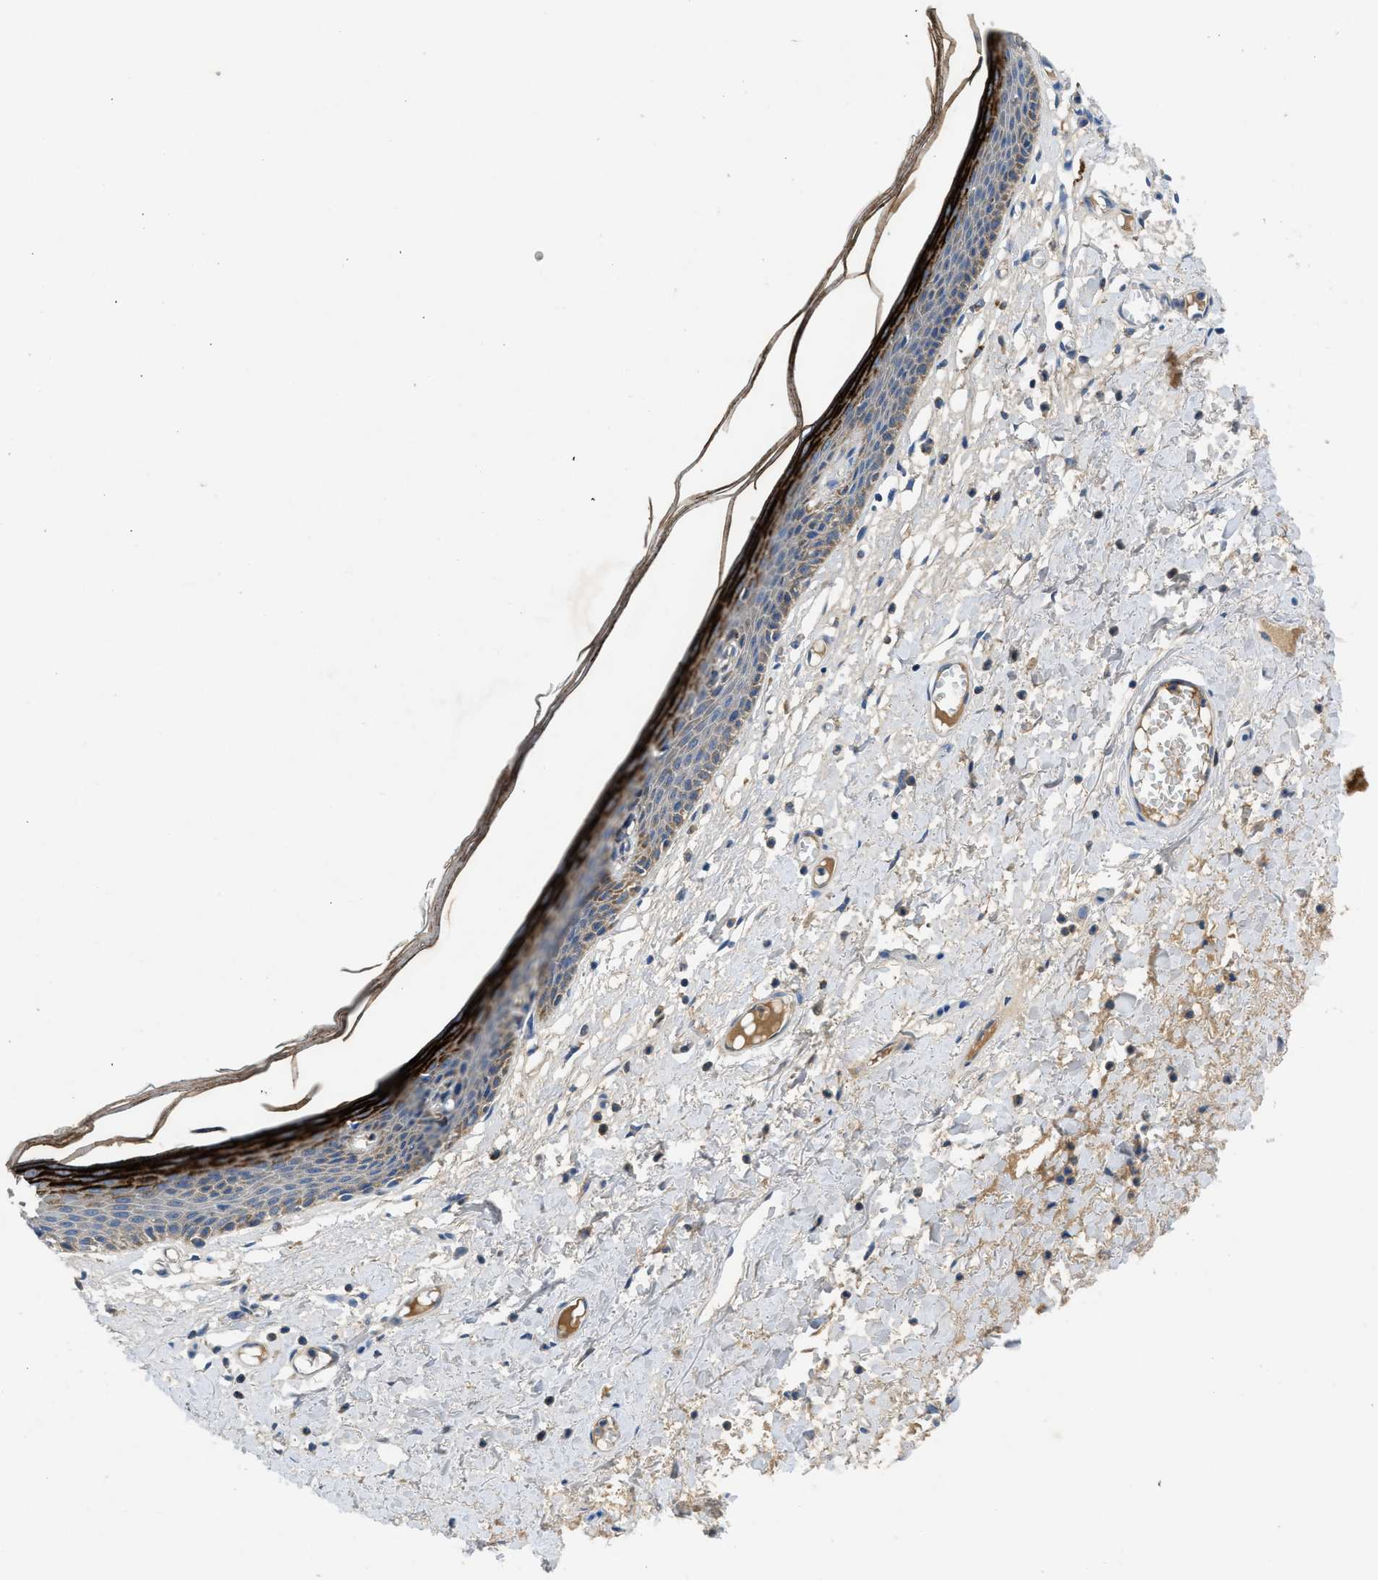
{"staining": {"intensity": "strong", "quantity": "<25%", "location": "cytoplasmic/membranous"}, "tissue": "skin", "cell_type": "Epidermal cells", "image_type": "normal", "snomed": [{"axis": "morphology", "description": "Normal tissue, NOS"}, {"axis": "topography", "description": "Vulva"}], "caption": "This image displays normal skin stained with immunohistochemistry to label a protein in brown. The cytoplasmic/membranous of epidermal cells show strong positivity for the protein. Nuclei are counter-stained blue.", "gene": "PNKD", "patient": {"sex": "female", "age": 54}}